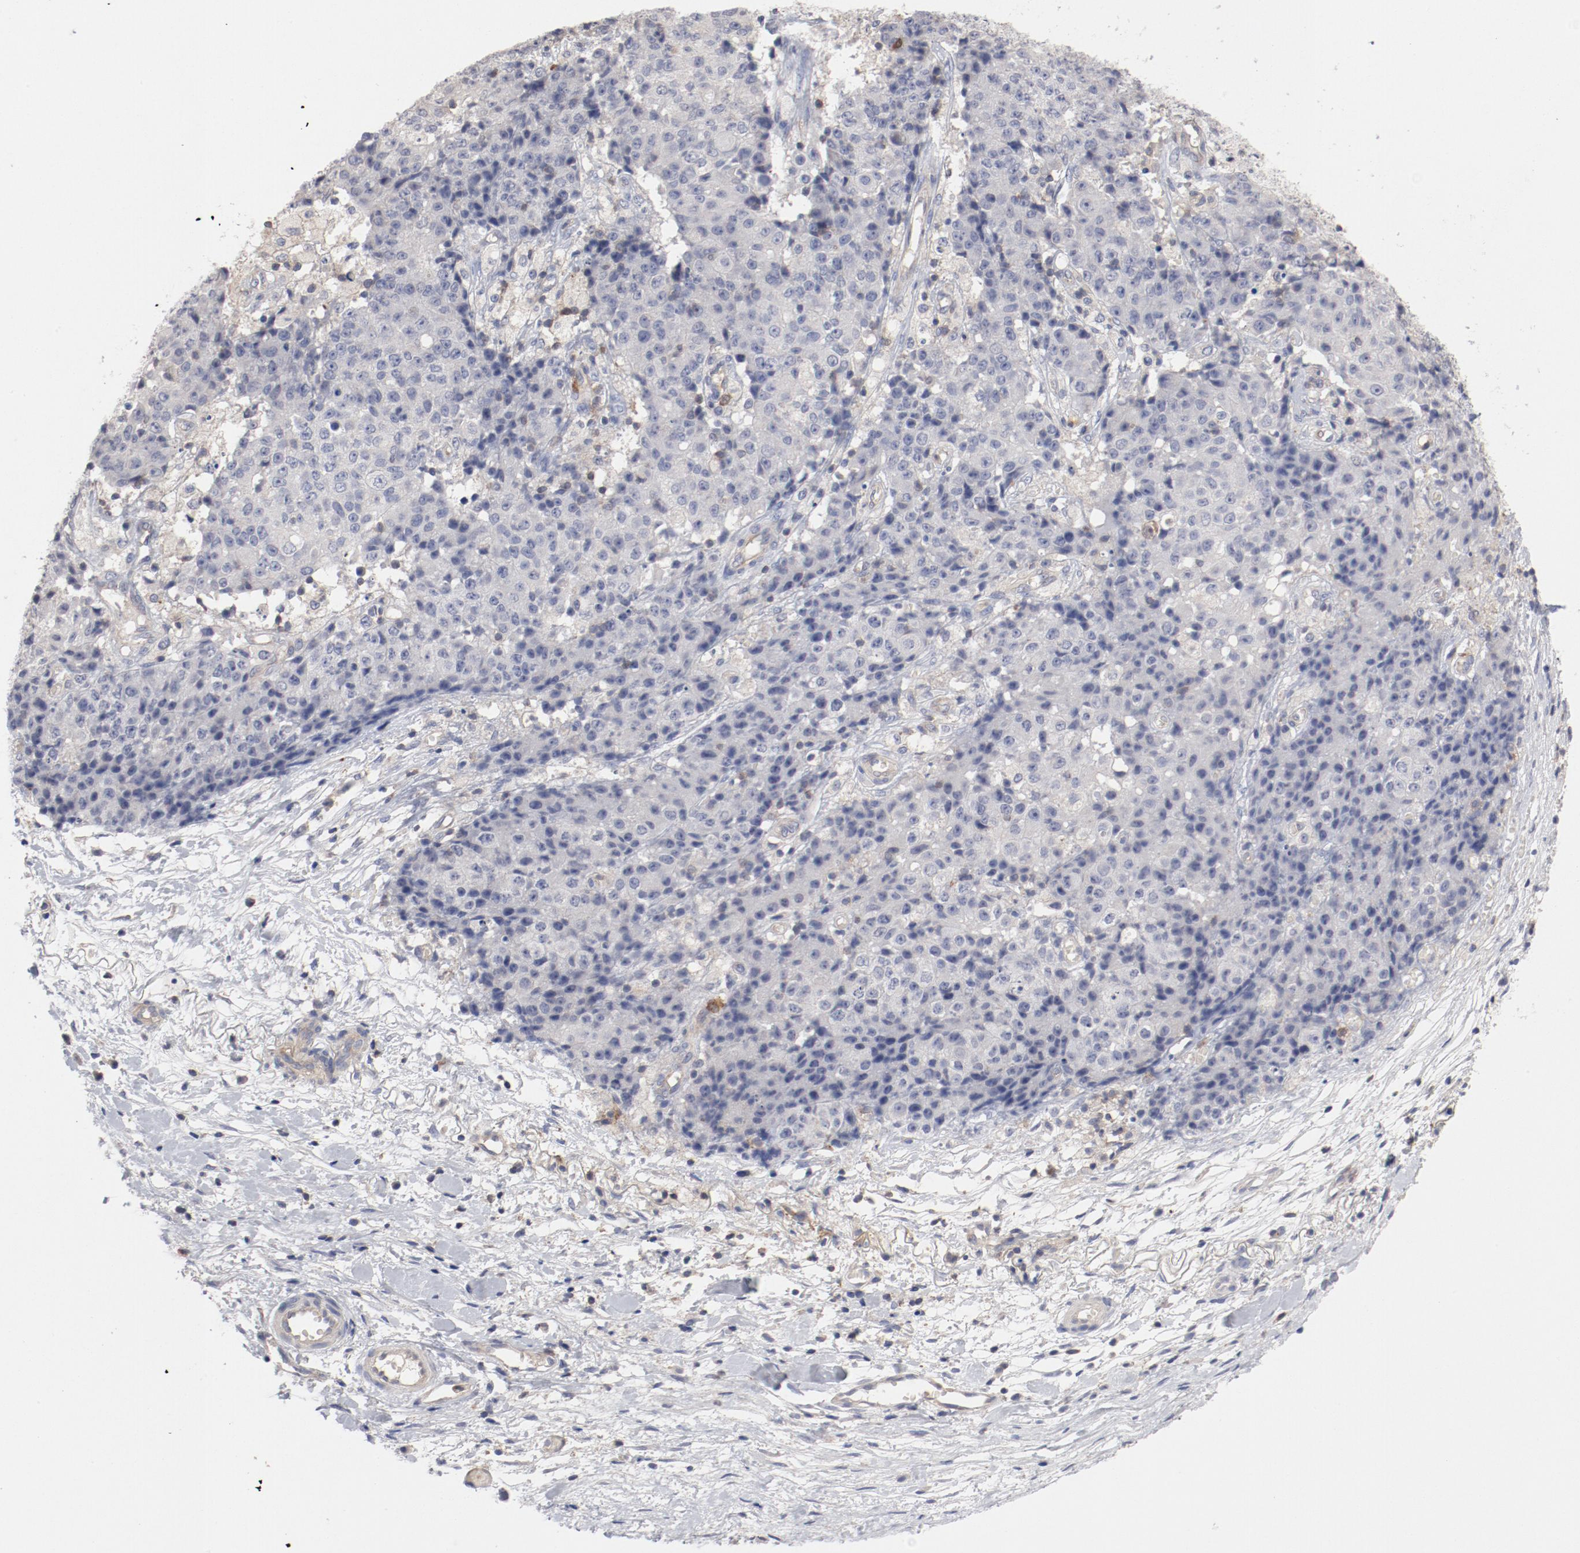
{"staining": {"intensity": "negative", "quantity": "none", "location": "none"}, "tissue": "ovarian cancer", "cell_type": "Tumor cells", "image_type": "cancer", "snomed": [{"axis": "morphology", "description": "Carcinoma, endometroid"}, {"axis": "topography", "description": "Ovary"}], "caption": "Immunohistochemistry of endometroid carcinoma (ovarian) shows no staining in tumor cells.", "gene": "CBL", "patient": {"sex": "female", "age": 42}}